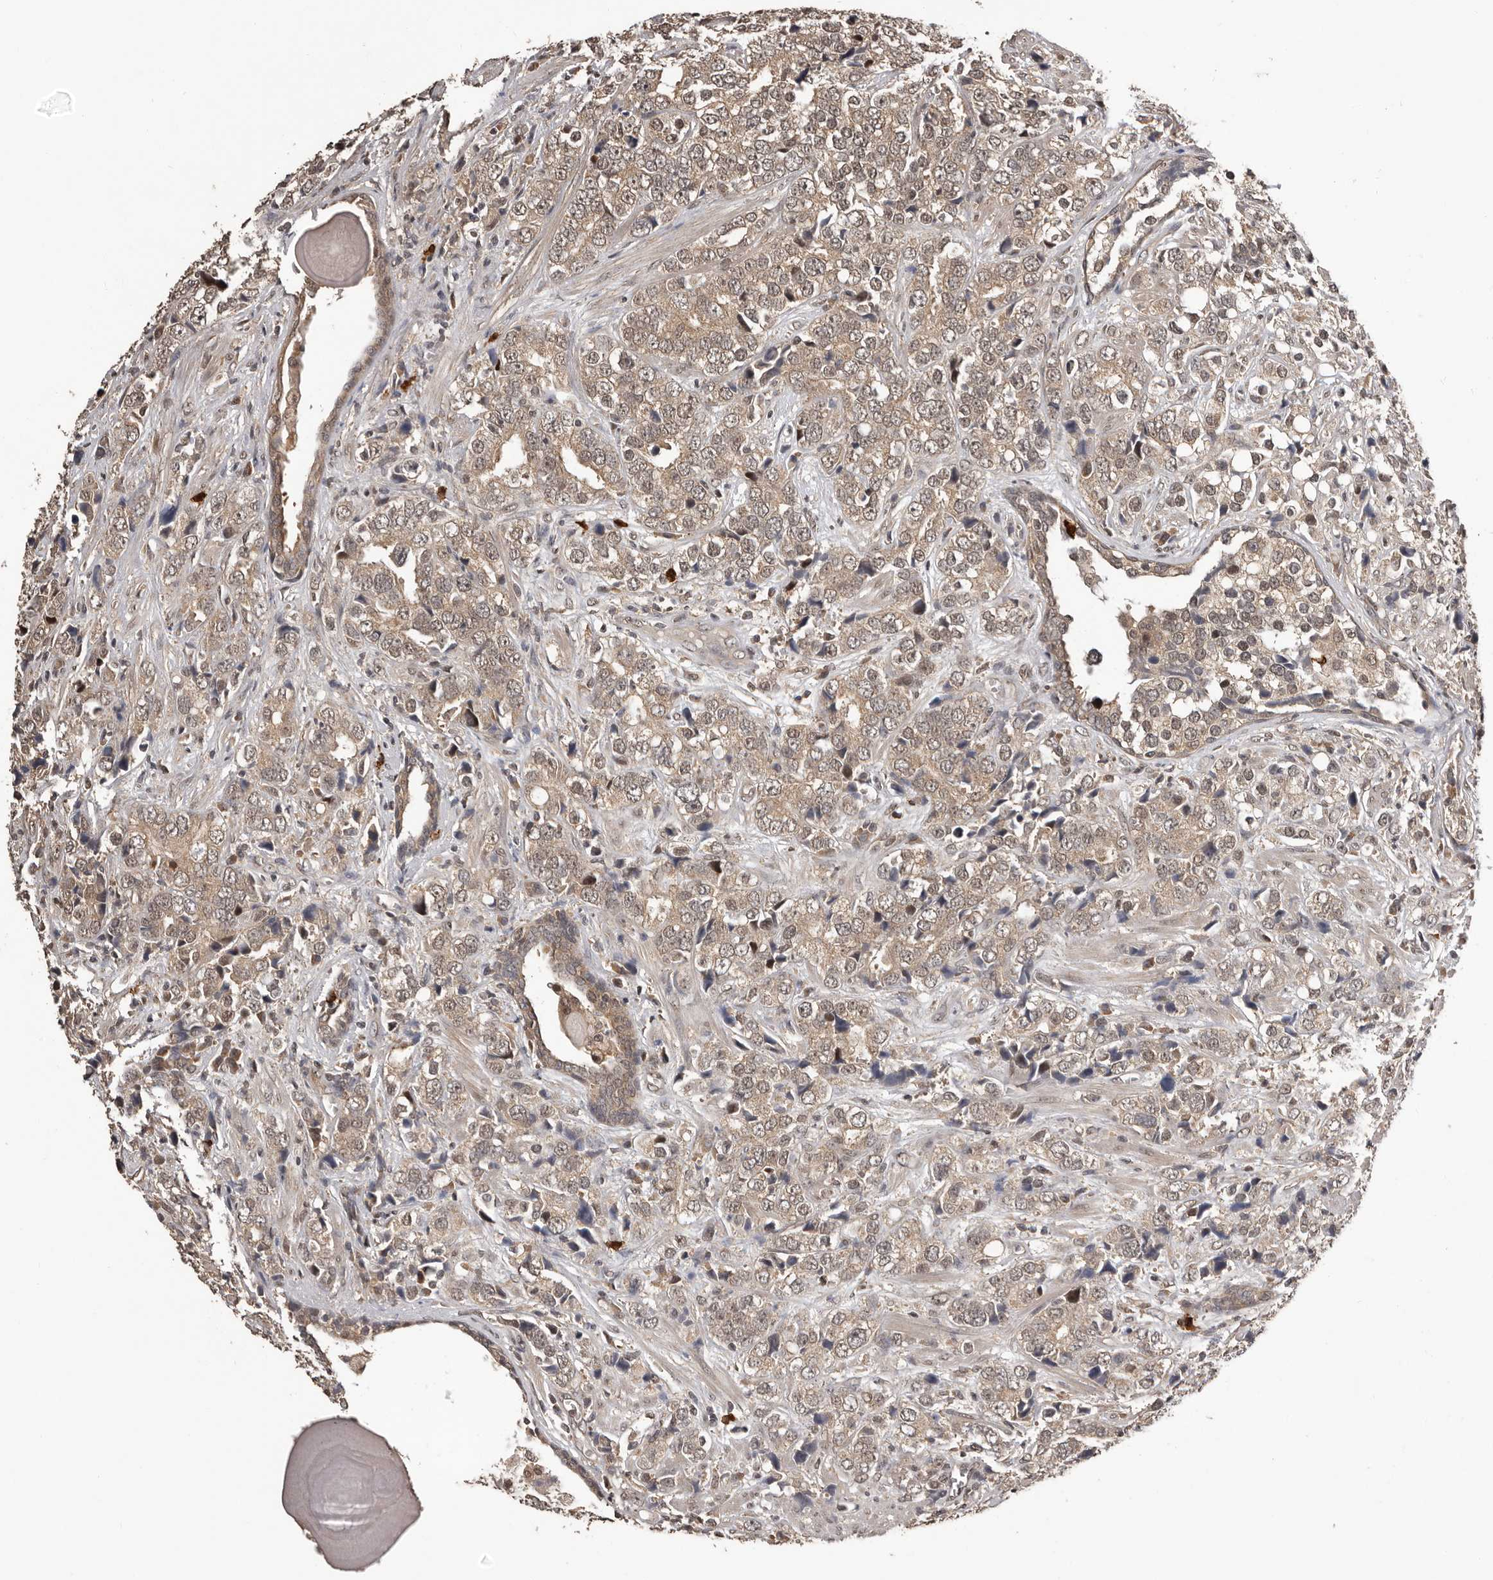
{"staining": {"intensity": "weak", "quantity": ">75%", "location": "cytoplasmic/membranous"}, "tissue": "prostate cancer", "cell_type": "Tumor cells", "image_type": "cancer", "snomed": [{"axis": "morphology", "description": "Adenocarcinoma, High grade"}, {"axis": "topography", "description": "Prostate"}], "caption": "Tumor cells display low levels of weak cytoplasmic/membranous expression in approximately >75% of cells in prostate cancer. (Stains: DAB (3,3'-diaminobenzidine) in brown, nuclei in blue, Microscopy: brightfield microscopy at high magnification).", "gene": "VPS37A", "patient": {"sex": "male", "age": 71}}